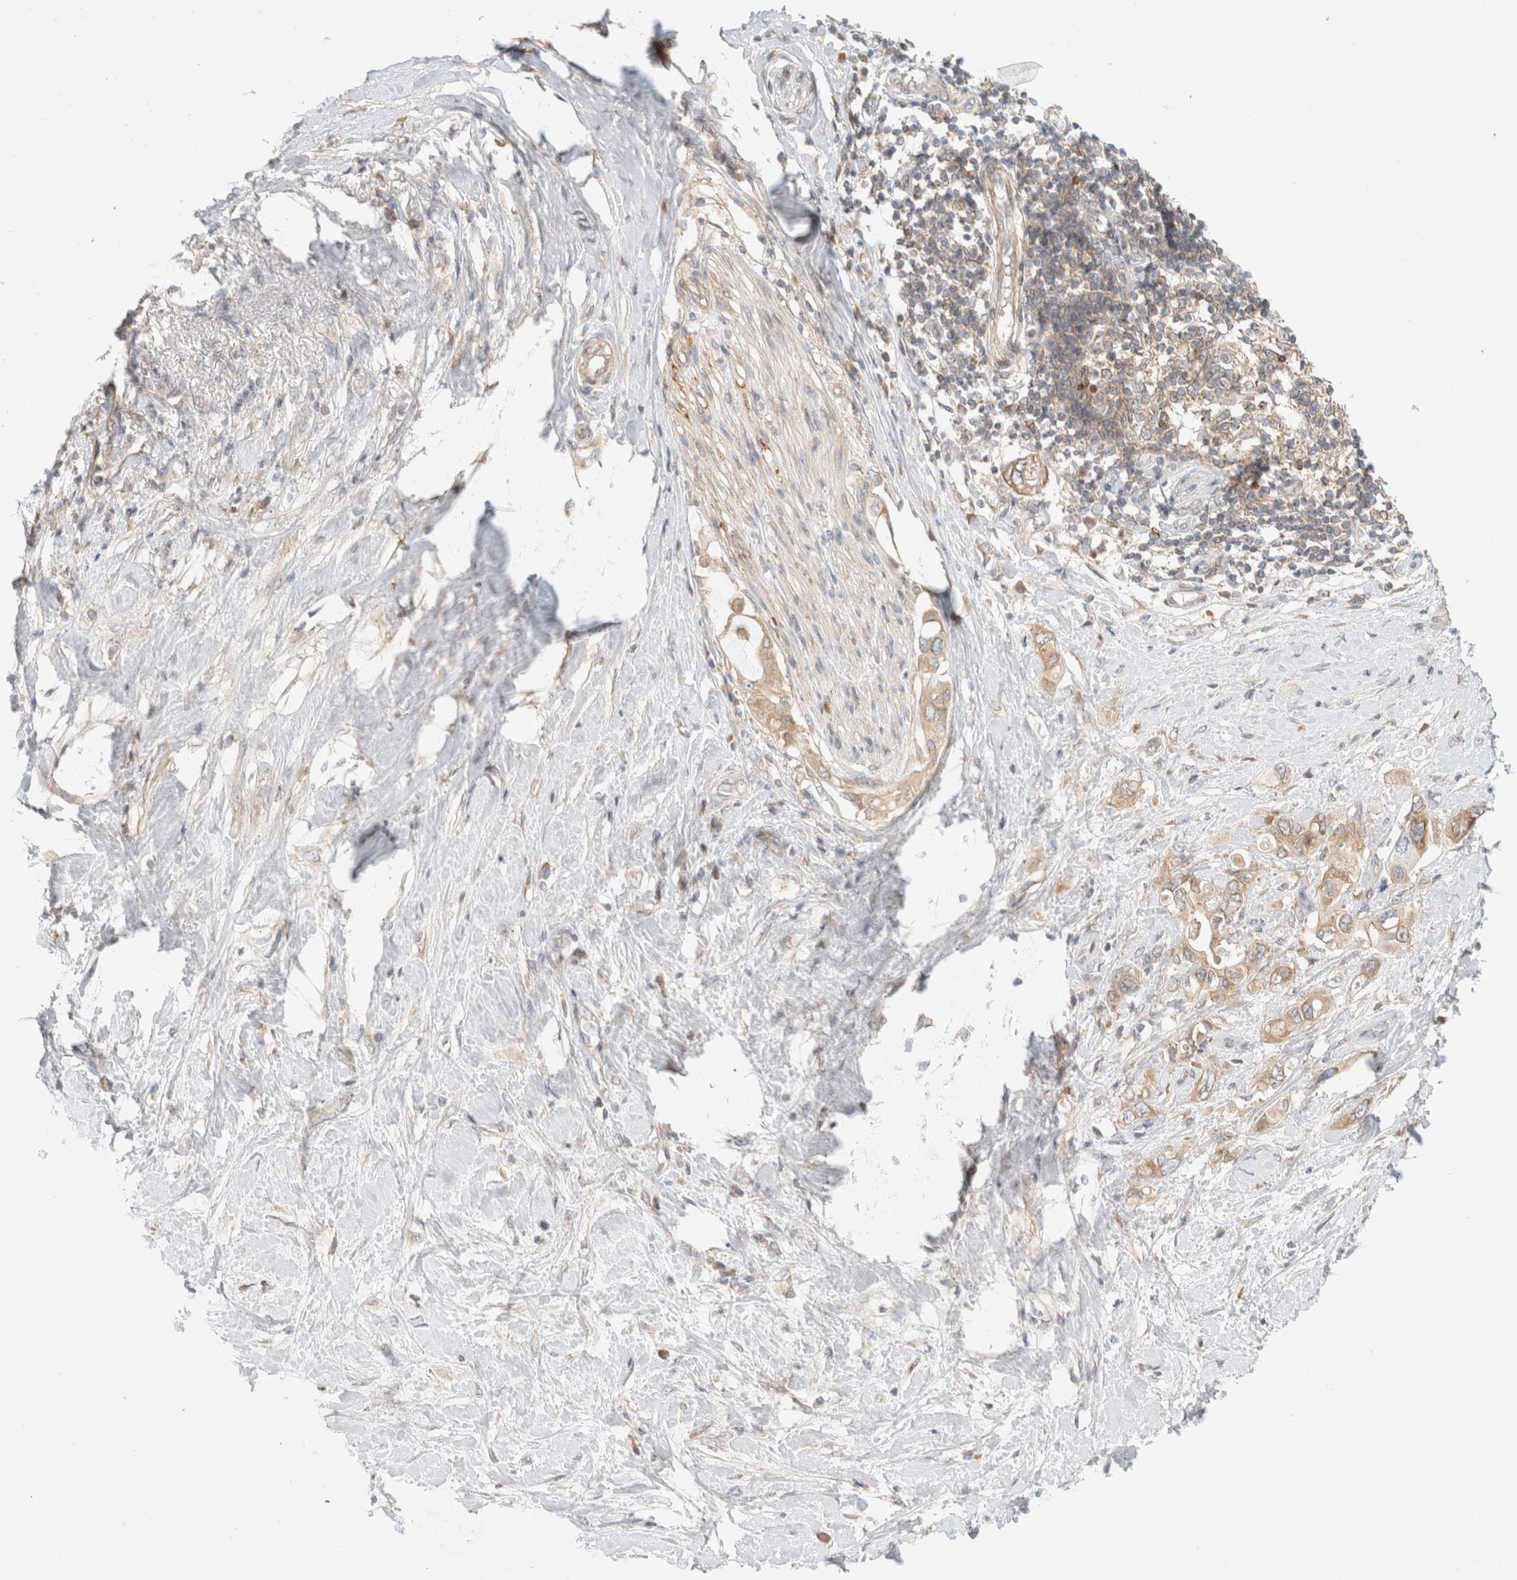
{"staining": {"intensity": "weak", "quantity": ">75%", "location": "cytoplasmic/membranous"}, "tissue": "pancreatic cancer", "cell_type": "Tumor cells", "image_type": "cancer", "snomed": [{"axis": "morphology", "description": "Adenocarcinoma, NOS"}, {"axis": "topography", "description": "Pancreas"}], "caption": "Protein expression analysis of pancreatic adenocarcinoma shows weak cytoplasmic/membranous positivity in about >75% of tumor cells.", "gene": "MARK3", "patient": {"sex": "female", "age": 56}}